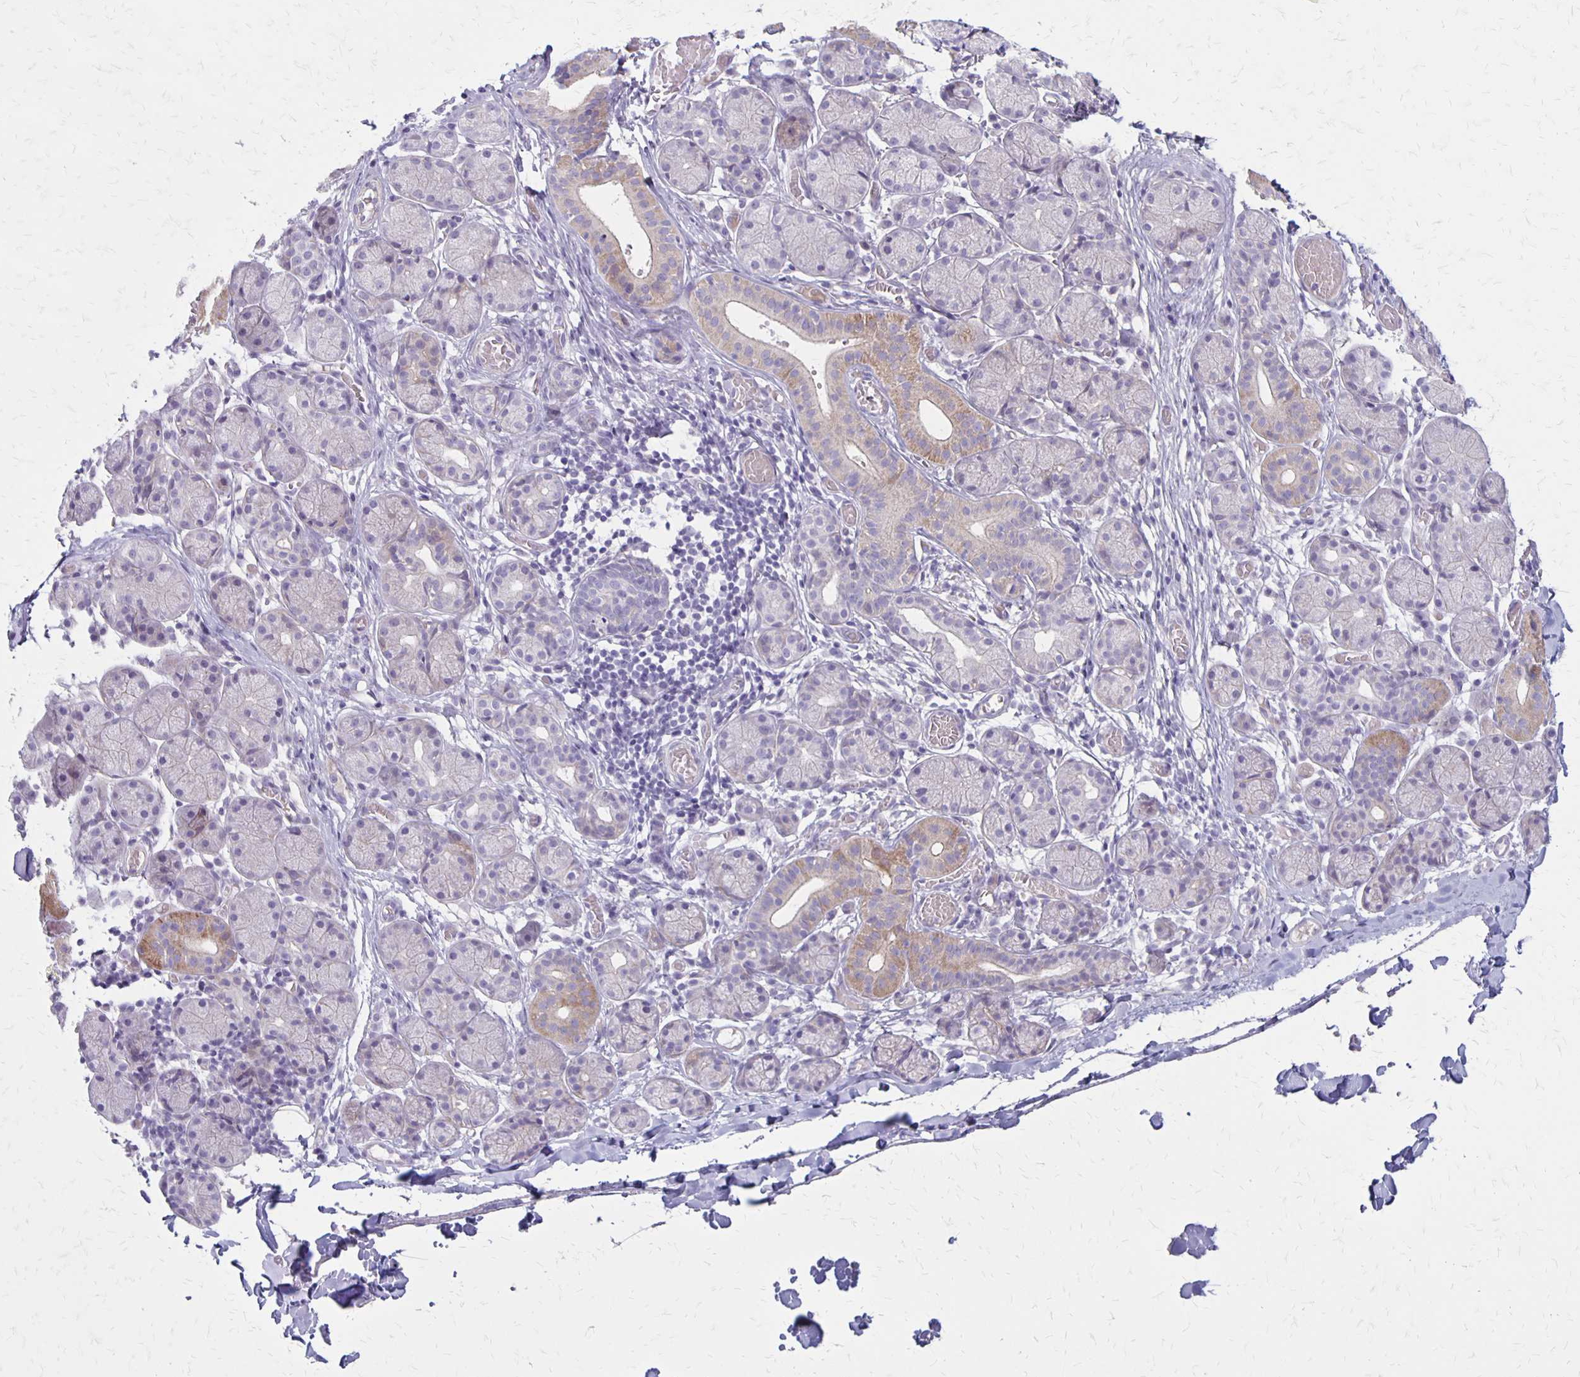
{"staining": {"intensity": "weak", "quantity": "<25%", "location": "cytoplasmic/membranous"}, "tissue": "salivary gland", "cell_type": "Glandular cells", "image_type": "normal", "snomed": [{"axis": "morphology", "description": "Normal tissue, NOS"}, {"axis": "topography", "description": "Salivary gland"}], "caption": "The immunohistochemistry (IHC) photomicrograph has no significant positivity in glandular cells of salivary gland.", "gene": "HOMER1", "patient": {"sex": "female", "age": 24}}